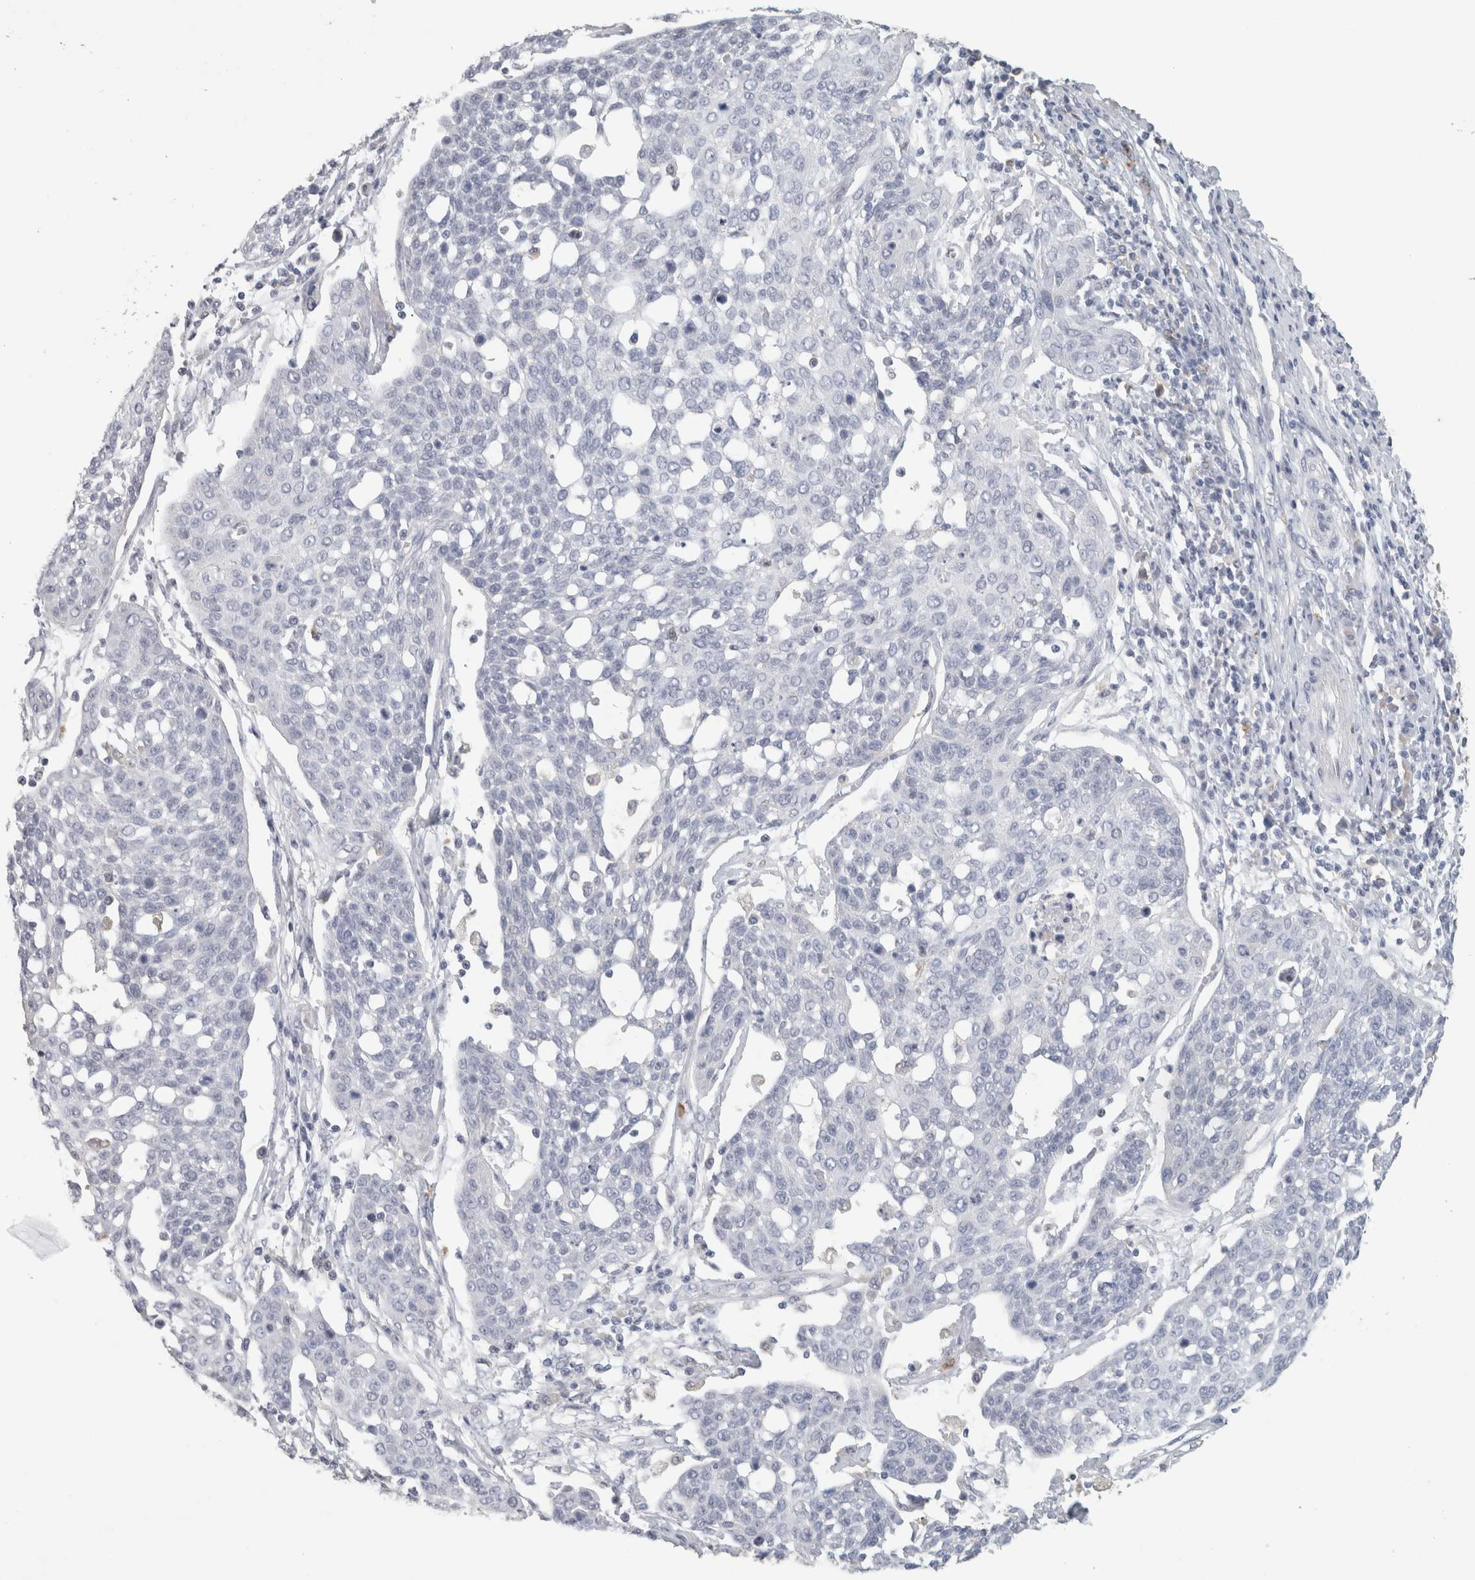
{"staining": {"intensity": "negative", "quantity": "none", "location": "none"}, "tissue": "cervical cancer", "cell_type": "Tumor cells", "image_type": "cancer", "snomed": [{"axis": "morphology", "description": "Squamous cell carcinoma, NOS"}, {"axis": "topography", "description": "Cervix"}], "caption": "Immunohistochemistry (IHC) histopathology image of neoplastic tissue: cervical cancer (squamous cell carcinoma) stained with DAB (3,3'-diaminobenzidine) displays no significant protein expression in tumor cells. (Immunohistochemistry, brightfield microscopy, high magnification).", "gene": "CD36", "patient": {"sex": "female", "age": 34}}